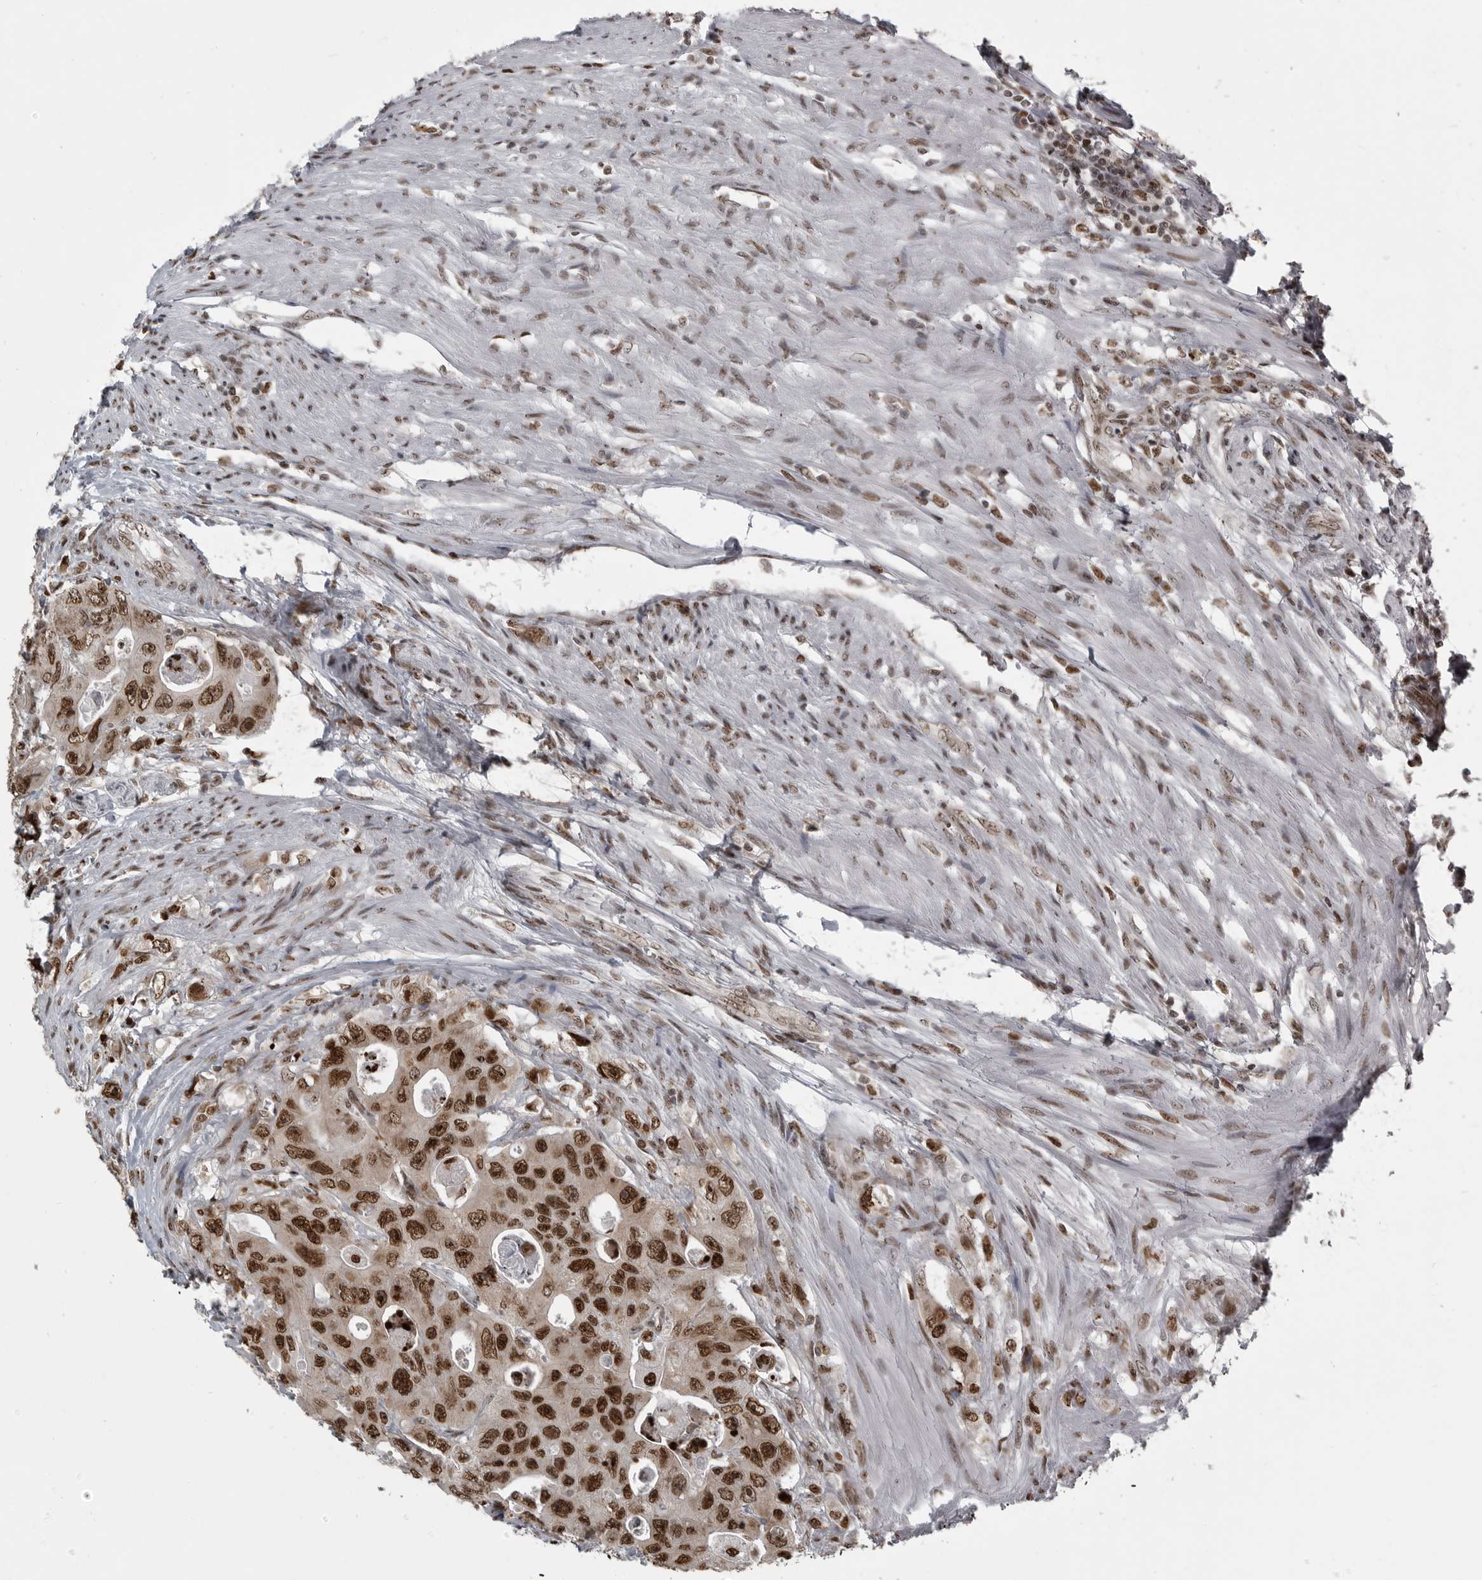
{"staining": {"intensity": "strong", "quantity": ">75%", "location": "nuclear"}, "tissue": "colorectal cancer", "cell_type": "Tumor cells", "image_type": "cancer", "snomed": [{"axis": "morphology", "description": "Adenocarcinoma, NOS"}, {"axis": "topography", "description": "Colon"}], "caption": "A brown stain highlights strong nuclear positivity of a protein in adenocarcinoma (colorectal) tumor cells. (DAB (3,3'-diaminobenzidine) IHC with brightfield microscopy, high magnification).", "gene": "YAF2", "patient": {"sex": "female", "age": 46}}